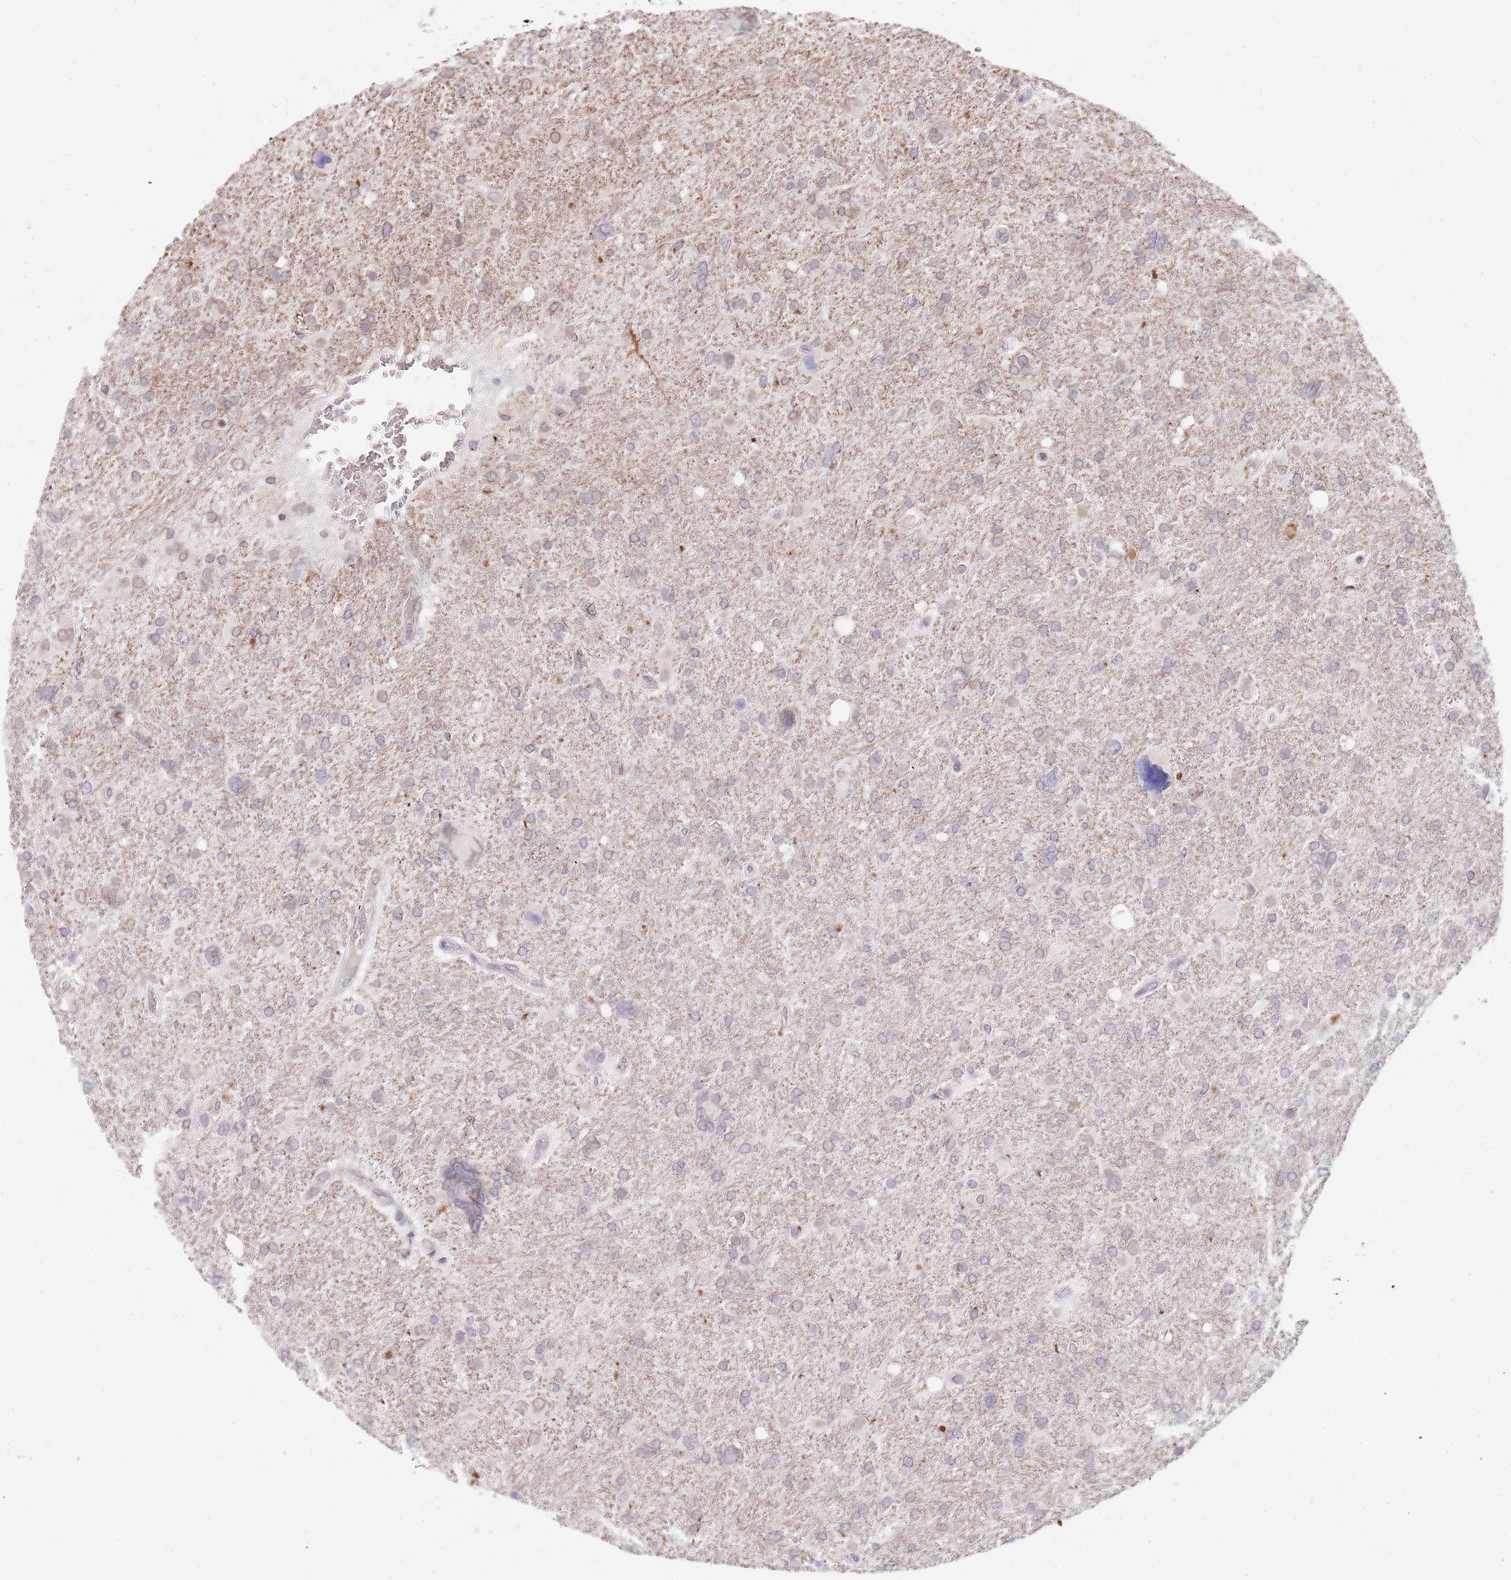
{"staining": {"intensity": "negative", "quantity": "none", "location": "none"}, "tissue": "glioma", "cell_type": "Tumor cells", "image_type": "cancer", "snomed": [{"axis": "morphology", "description": "Glioma, malignant, High grade"}, {"axis": "topography", "description": "Brain"}], "caption": "The immunohistochemistry (IHC) micrograph has no significant staining in tumor cells of malignant glioma (high-grade) tissue.", "gene": "KLHDC2", "patient": {"sex": "male", "age": 61}}